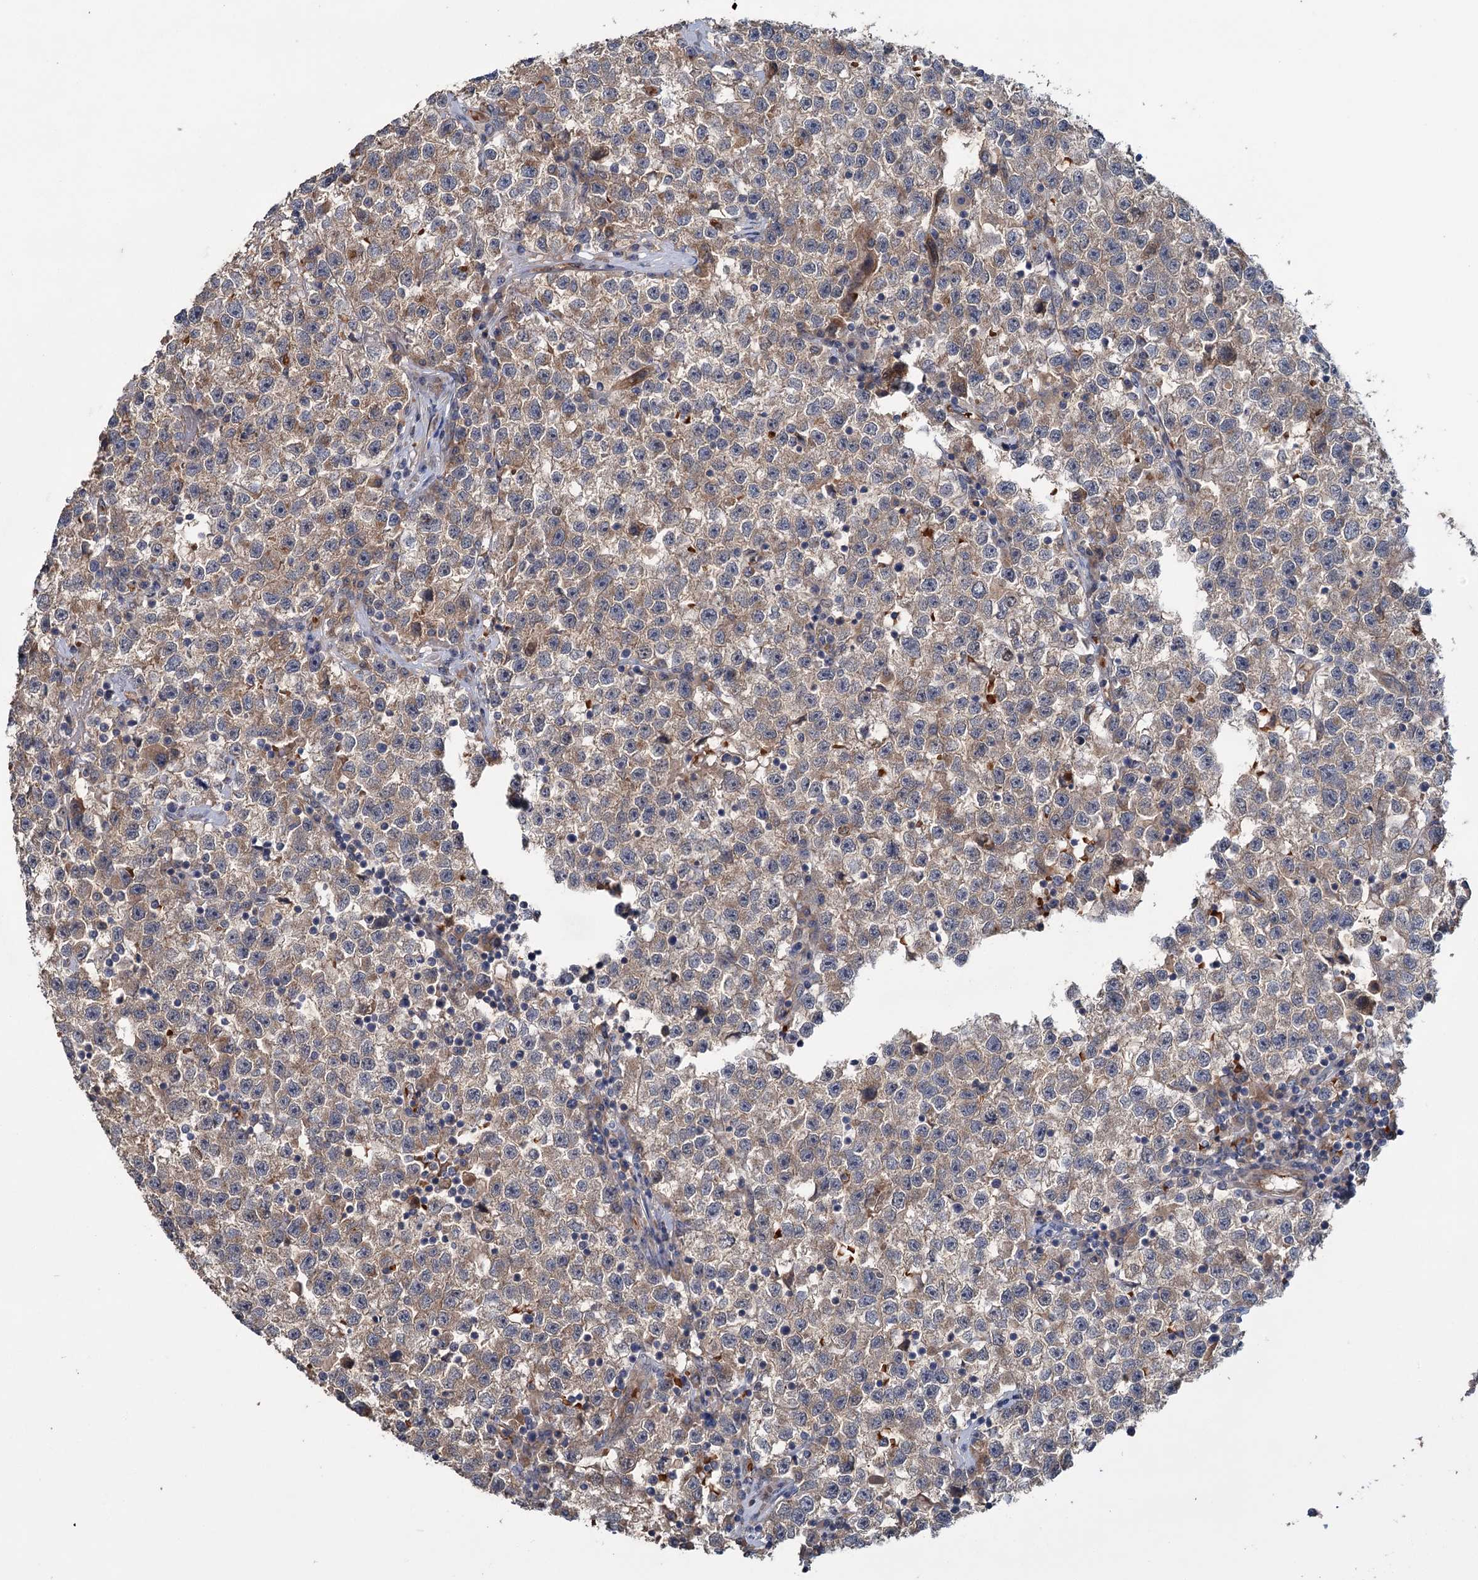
{"staining": {"intensity": "moderate", "quantity": "25%-75%", "location": "cytoplasmic/membranous"}, "tissue": "testis cancer", "cell_type": "Tumor cells", "image_type": "cancer", "snomed": [{"axis": "morphology", "description": "Seminoma, NOS"}, {"axis": "topography", "description": "Testis"}], "caption": "IHC (DAB (3,3'-diaminobenzidine)) staining of human testis cancer exhibits moderate cytoplasmic/membranous protein expression in about 25%-75% of tumor cells.", "gene": "PKN2", "patient": {"sex": "male", "age": 22}}